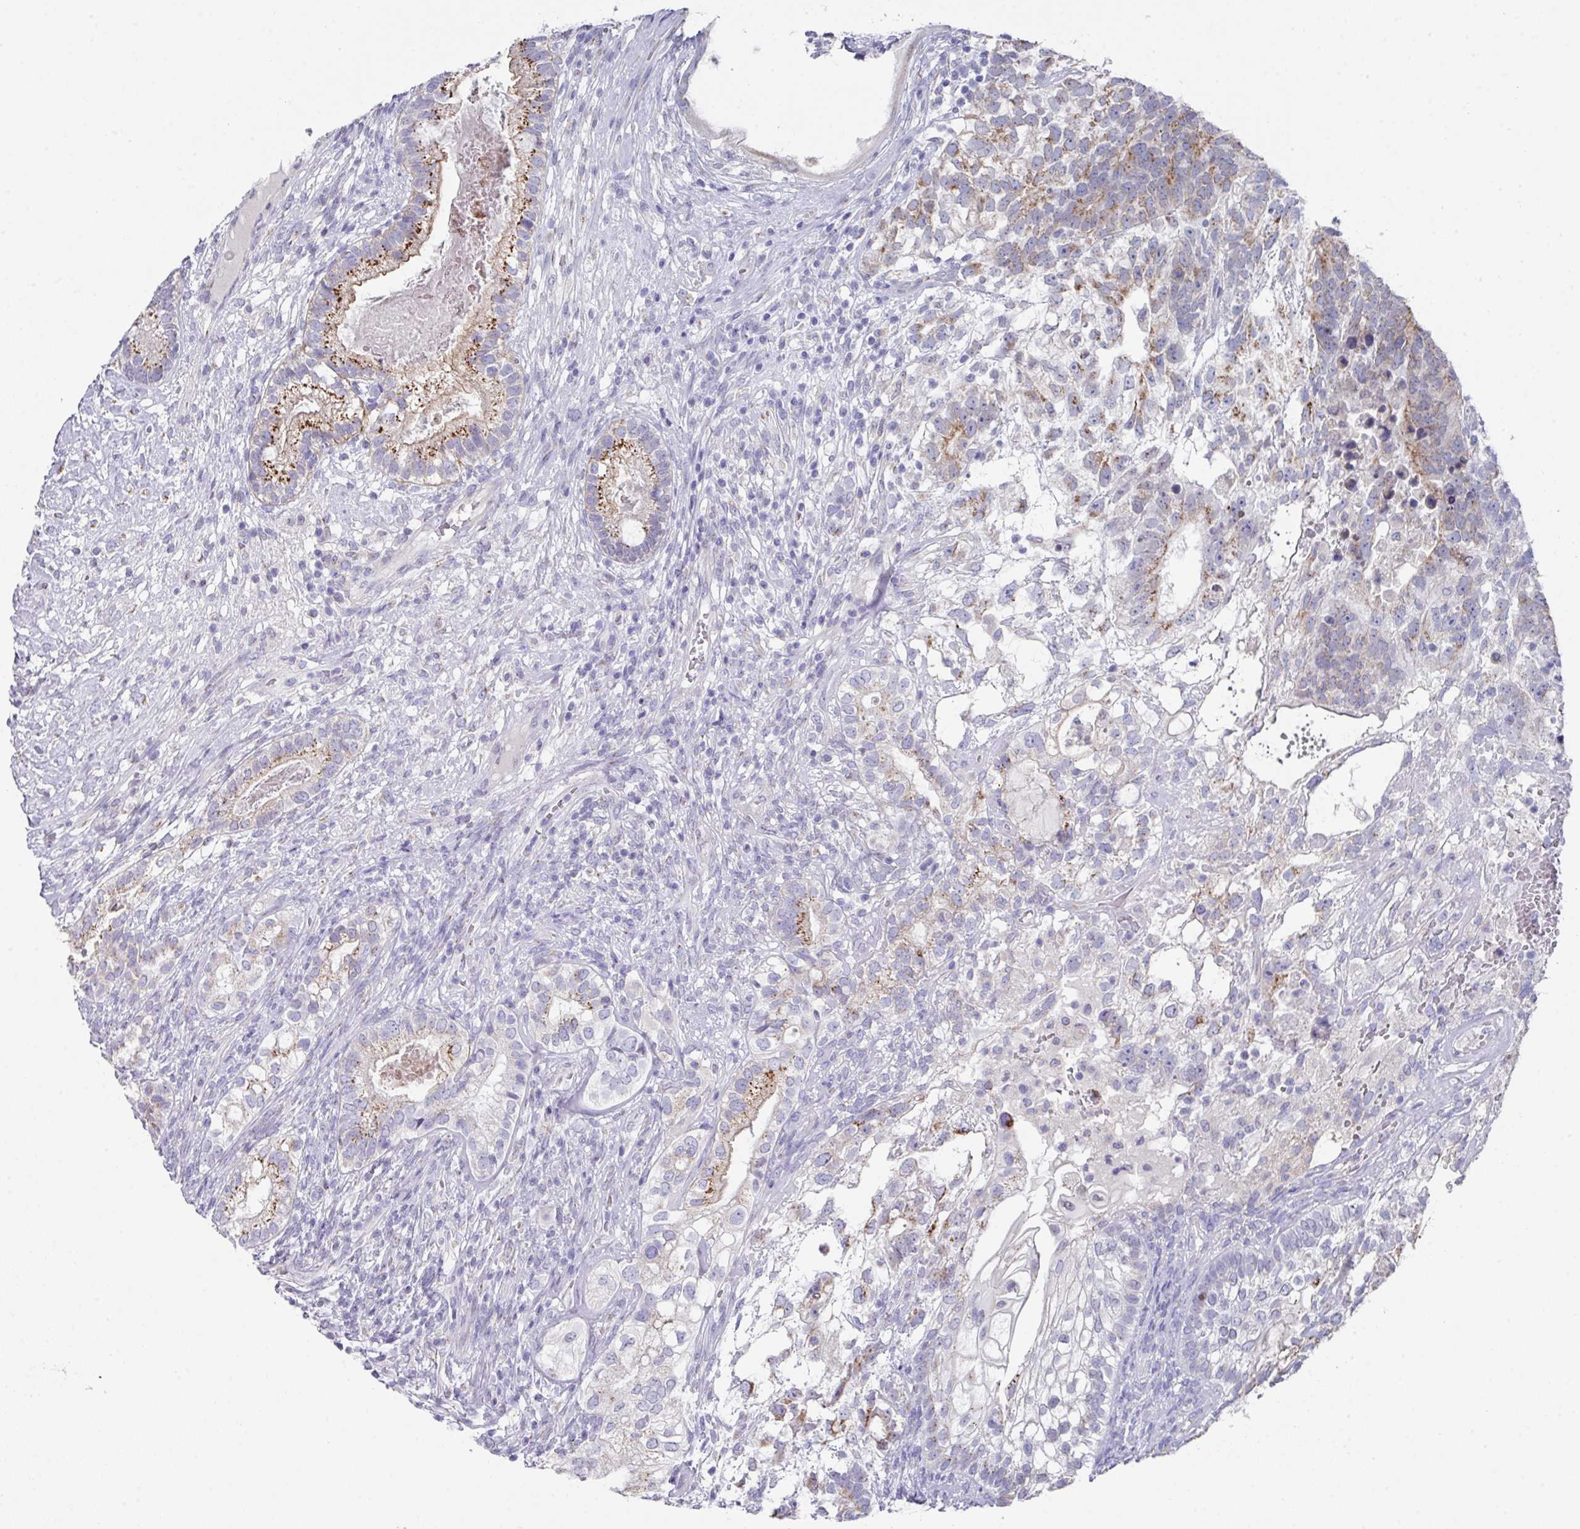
{"staining": {"intensity": "moderate", "quantity": "<25%", "location": "cytoplasmic/membranous"}, "tissue": "testis cancer", "cell_type": "Tumor cells", "image_type": "cancer", "snomed": [{"axis": "morphology", "description": "Seminoma, NOS"}, {"axis": "morphology", "description": "Carcinoma, Embryonal, NOS"}, {"axis": "topography", "description": "Testis"}], "caption": "A brown stain labels moderate cytoplasmic/membranous staining of a protein in human testis embryonal carcinoma tumor cells.", "gene": "VKORC1L1", "patient": {"sex": "male", "age": 41}}